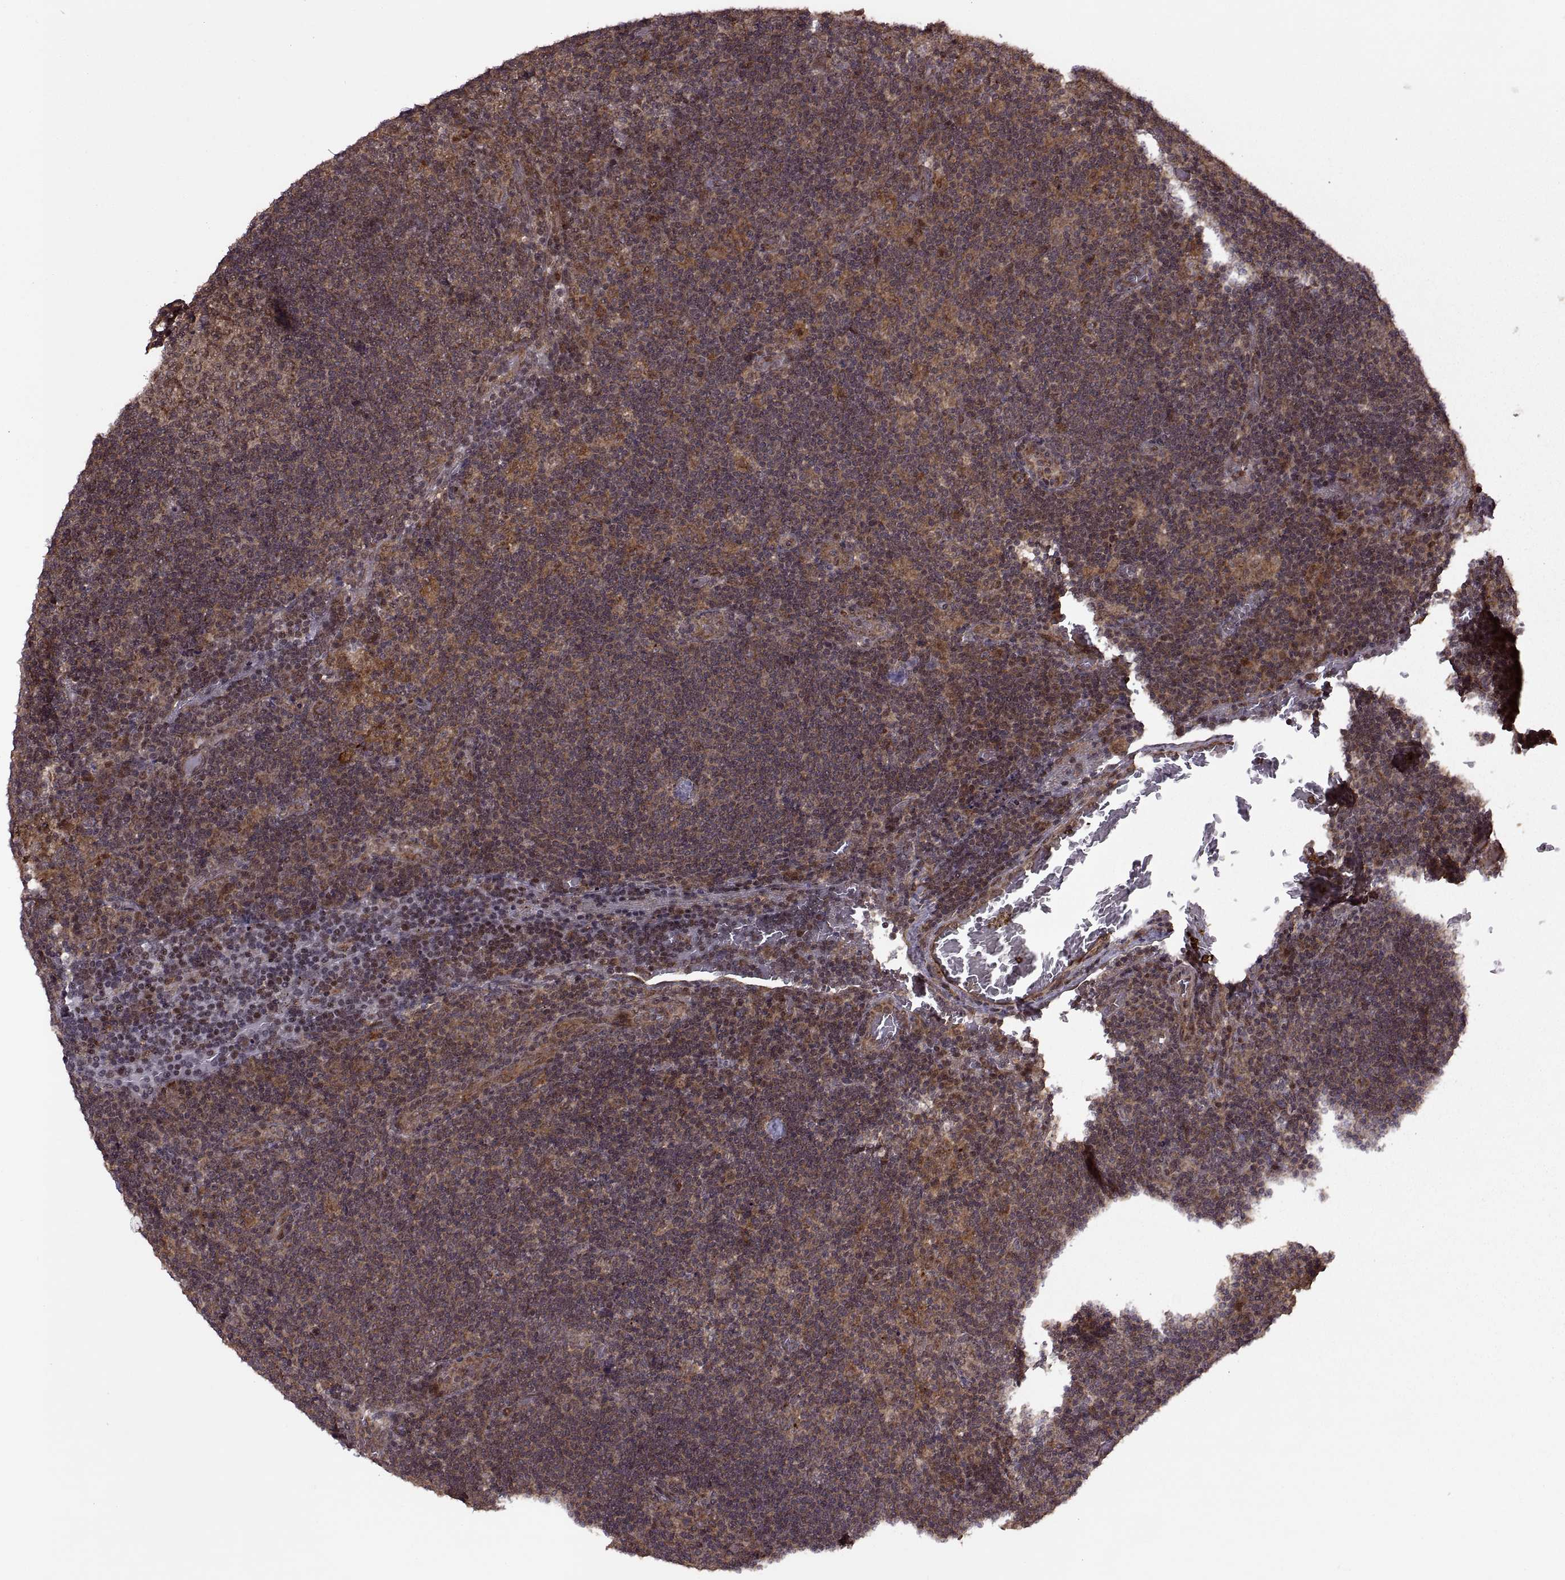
{"staining": {"intensity": "moderate", "quantity": "25%-75%", "location": "cytoplasmic/membranous"}, "tissue": "lymph node", "cell_type": "Germinal center cells", "image_type": "normal", "snomed": [{"axis": "morphology", "description": "Normal tissue, NOS"}, {"axis": "topography", "description": "Lymph node"}], "caption": "Protein analysis of benign lymph node exhibits moderate cytoplasmic/membranous positivity in approximately 25%-75% of germinal center cells.", "gene": "PTOV1", "patient": {"sex": "male", "age": 63}}